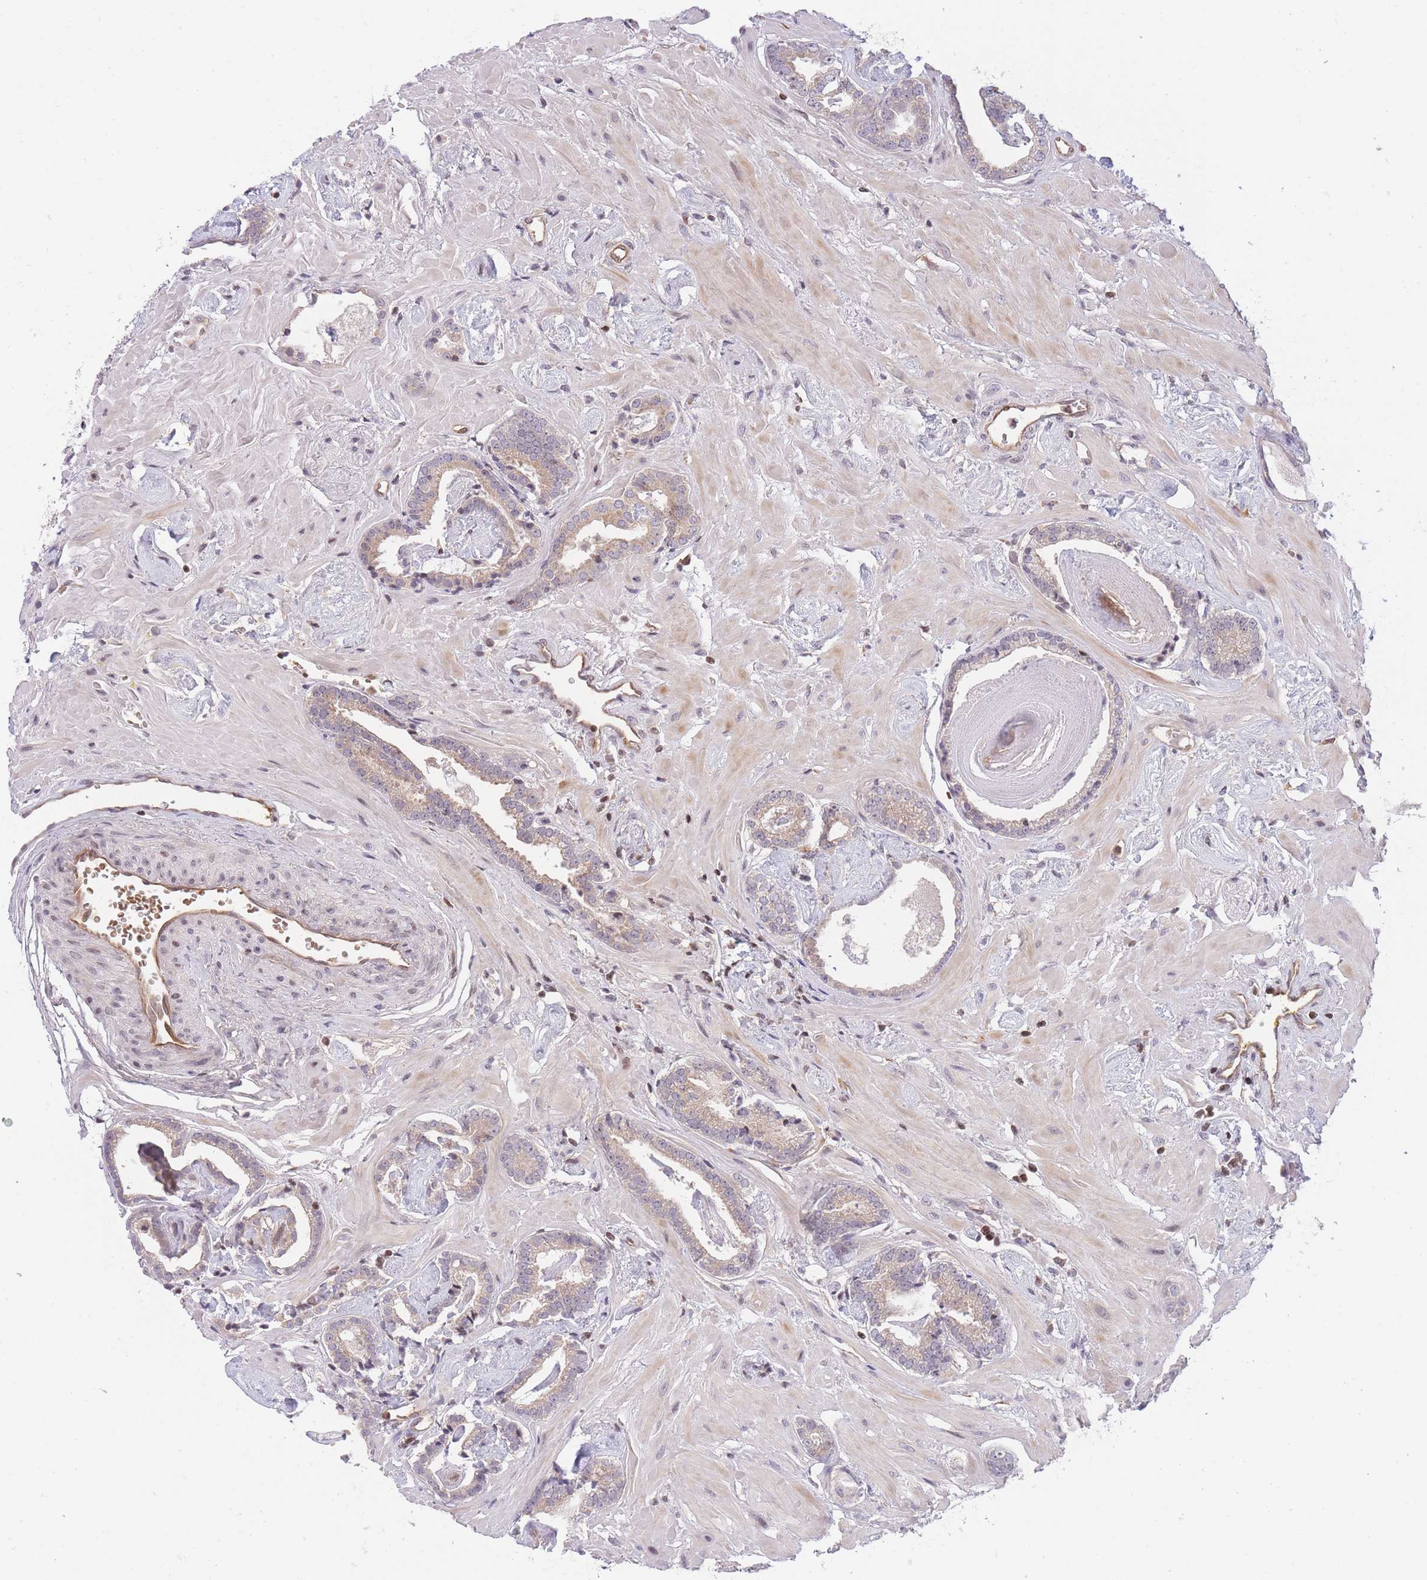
{"staining": {"intensity": "weak", "quantity": "25%-75%", "location": "cytoplasmic/membranous"}, "tissue": "prostate cancer", "cell_type": "Tumor cells", "image_type": "cancer", "snomed": [{"axis": "morphology", "description": "Adenocarcinoma, Low grade"}, {"axis": "topography", "description": "Prostate"}], "caption": "High-magnification brightfield microscopy of prostate cancer (low-grade adenocarcinoma) stained with DAB (brown) and counterstained with hematoxylin (blue). tumor cells exhibit weak cytoplasmic/membranous expression is identified in approximately25%-75% of cells.", "gene": "SLC35F5", "patient": {"sex": "male", "age": 60}}